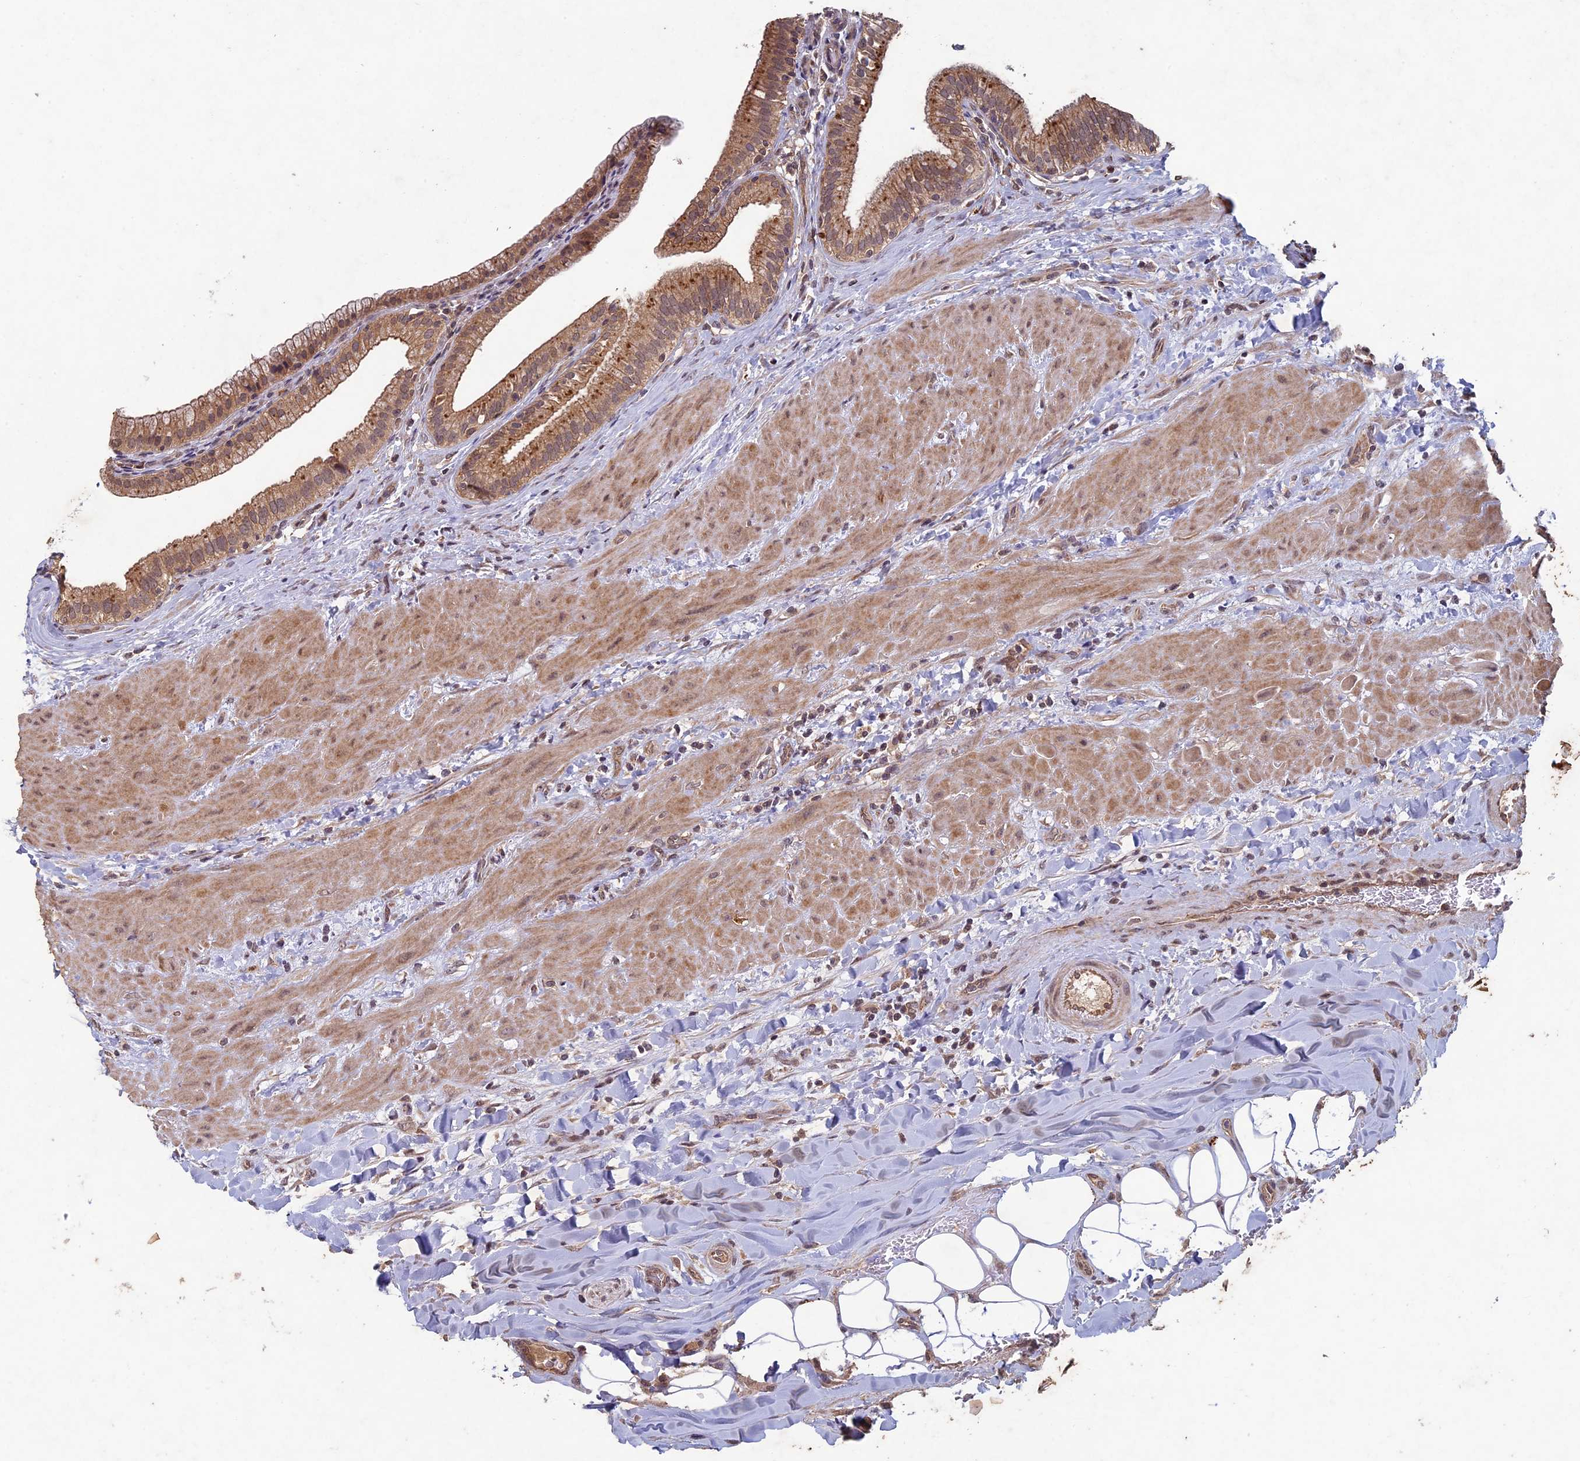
{"staining": {"intensity": "moderate", "quantity": ">75%", "location": "cytoplasmic/membranous"}, "tissue": "gallbladder", "cell_type": "Glandular cells", "image_type": "normal", "snomed": [{"axis": "morphology", "description": "Normal tissue, NOS"}, {"axis": "topography", "description": "Gallbladder"}], "caption": "Immunohistochemical staining of normal human gallbladder shows >75% levels of moderate cytoplasmic/membranous protein positivity in approximately >75% of glandular cells. The staining was performed using DAB (3,3'-diaminobenzidine) to visualize the protein expression in brown, while the nuclei were stained in blue with hematoxylin (Magnification: 20x).", "gene": "RCCD1", "patient": {"sex": "male", "age": 24}}